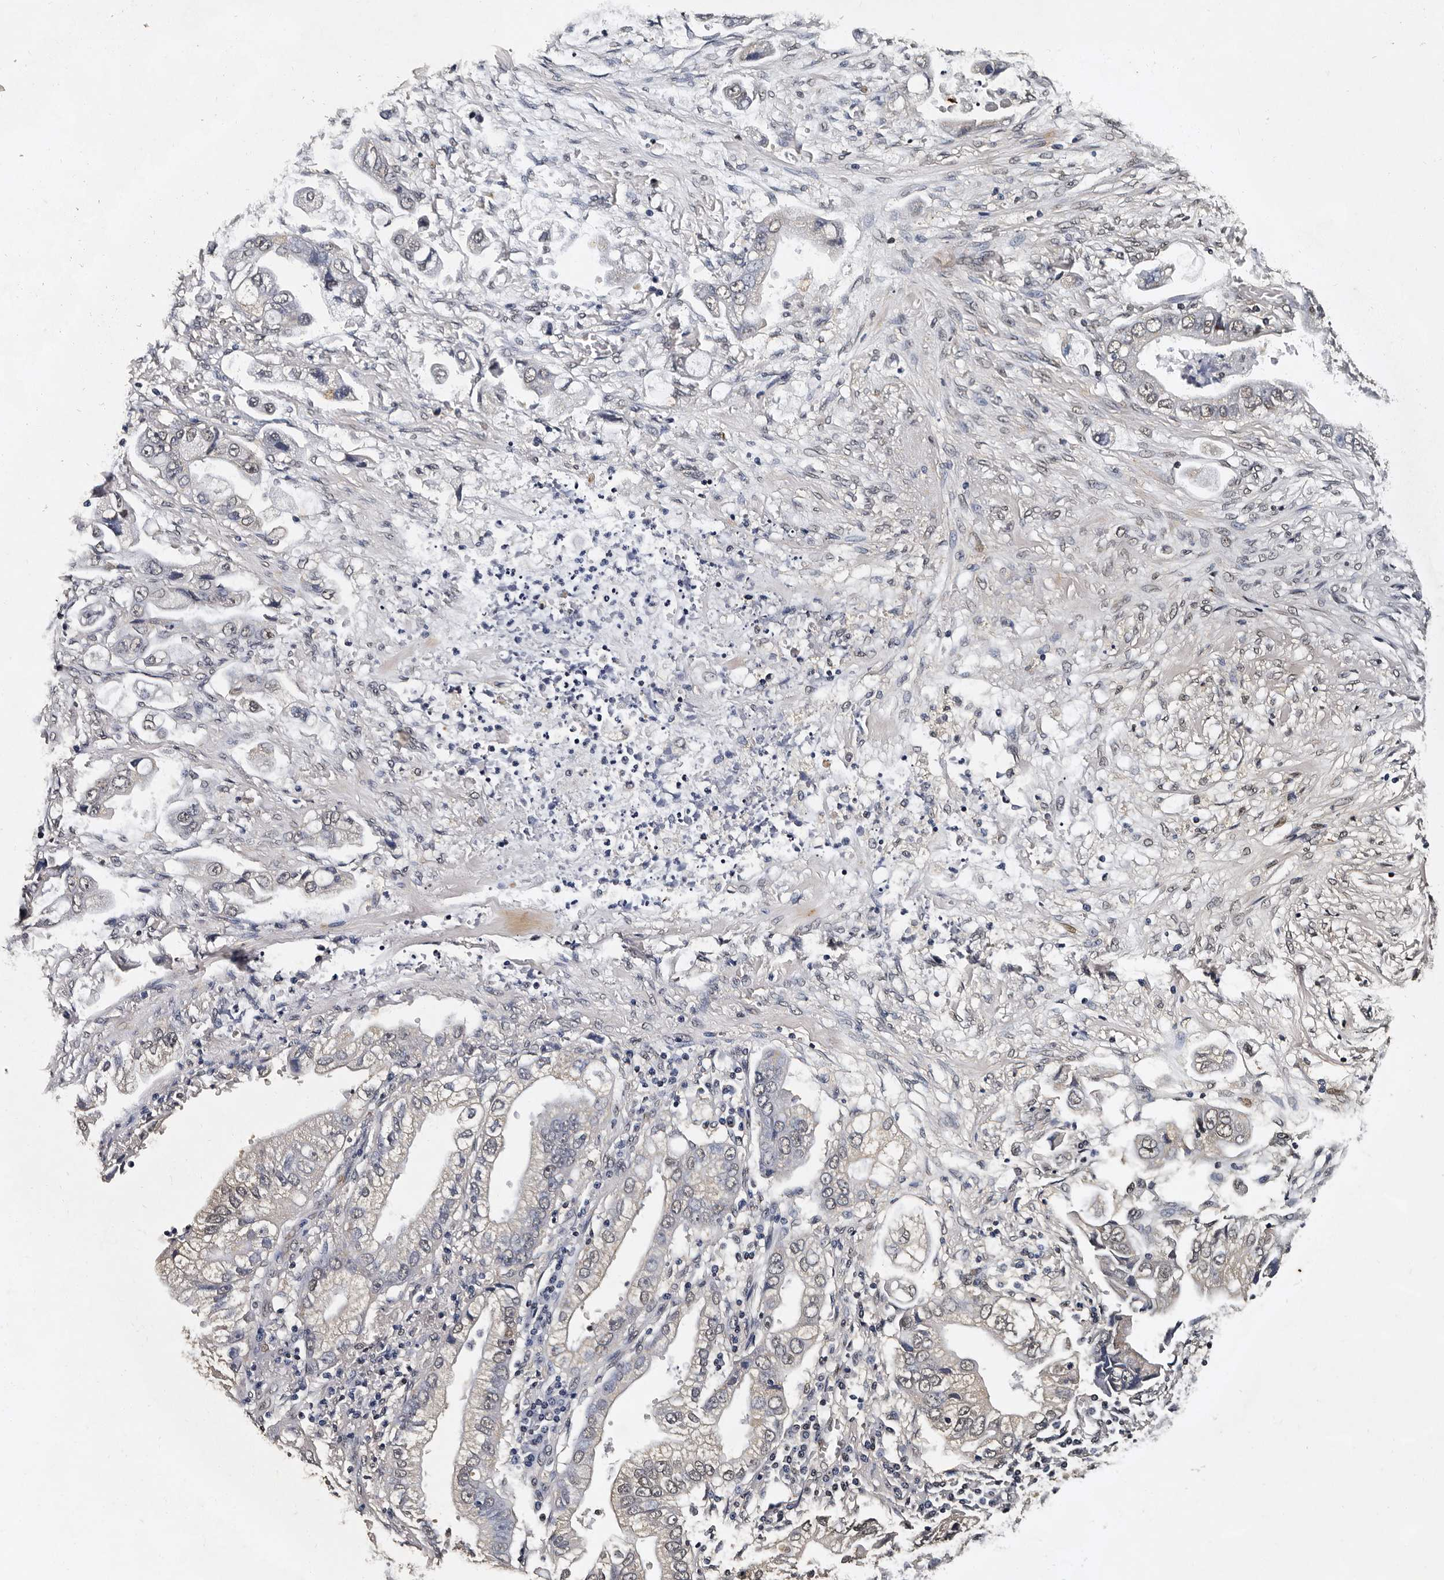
{"staining": {"intensity": "weak", "quantity": ">75%", "location": "nuclear"}, "tissue": "stomach cancer", "cell_type": "Tumor cells", "image_type": "cancer", "snomed": [{"axis": "morphology", "description": "Adenocarcinoma, NOS"}, {"axis": "topography", "description": "Stomach"}], "caption": "This histopathology image shows IHC staining of human stomach adenocarcinoma, with low weak nuclear staining in about >75% of tumor cells.", "gene": "CPNE3", "patient": {"sex": "male", "age": 62}}